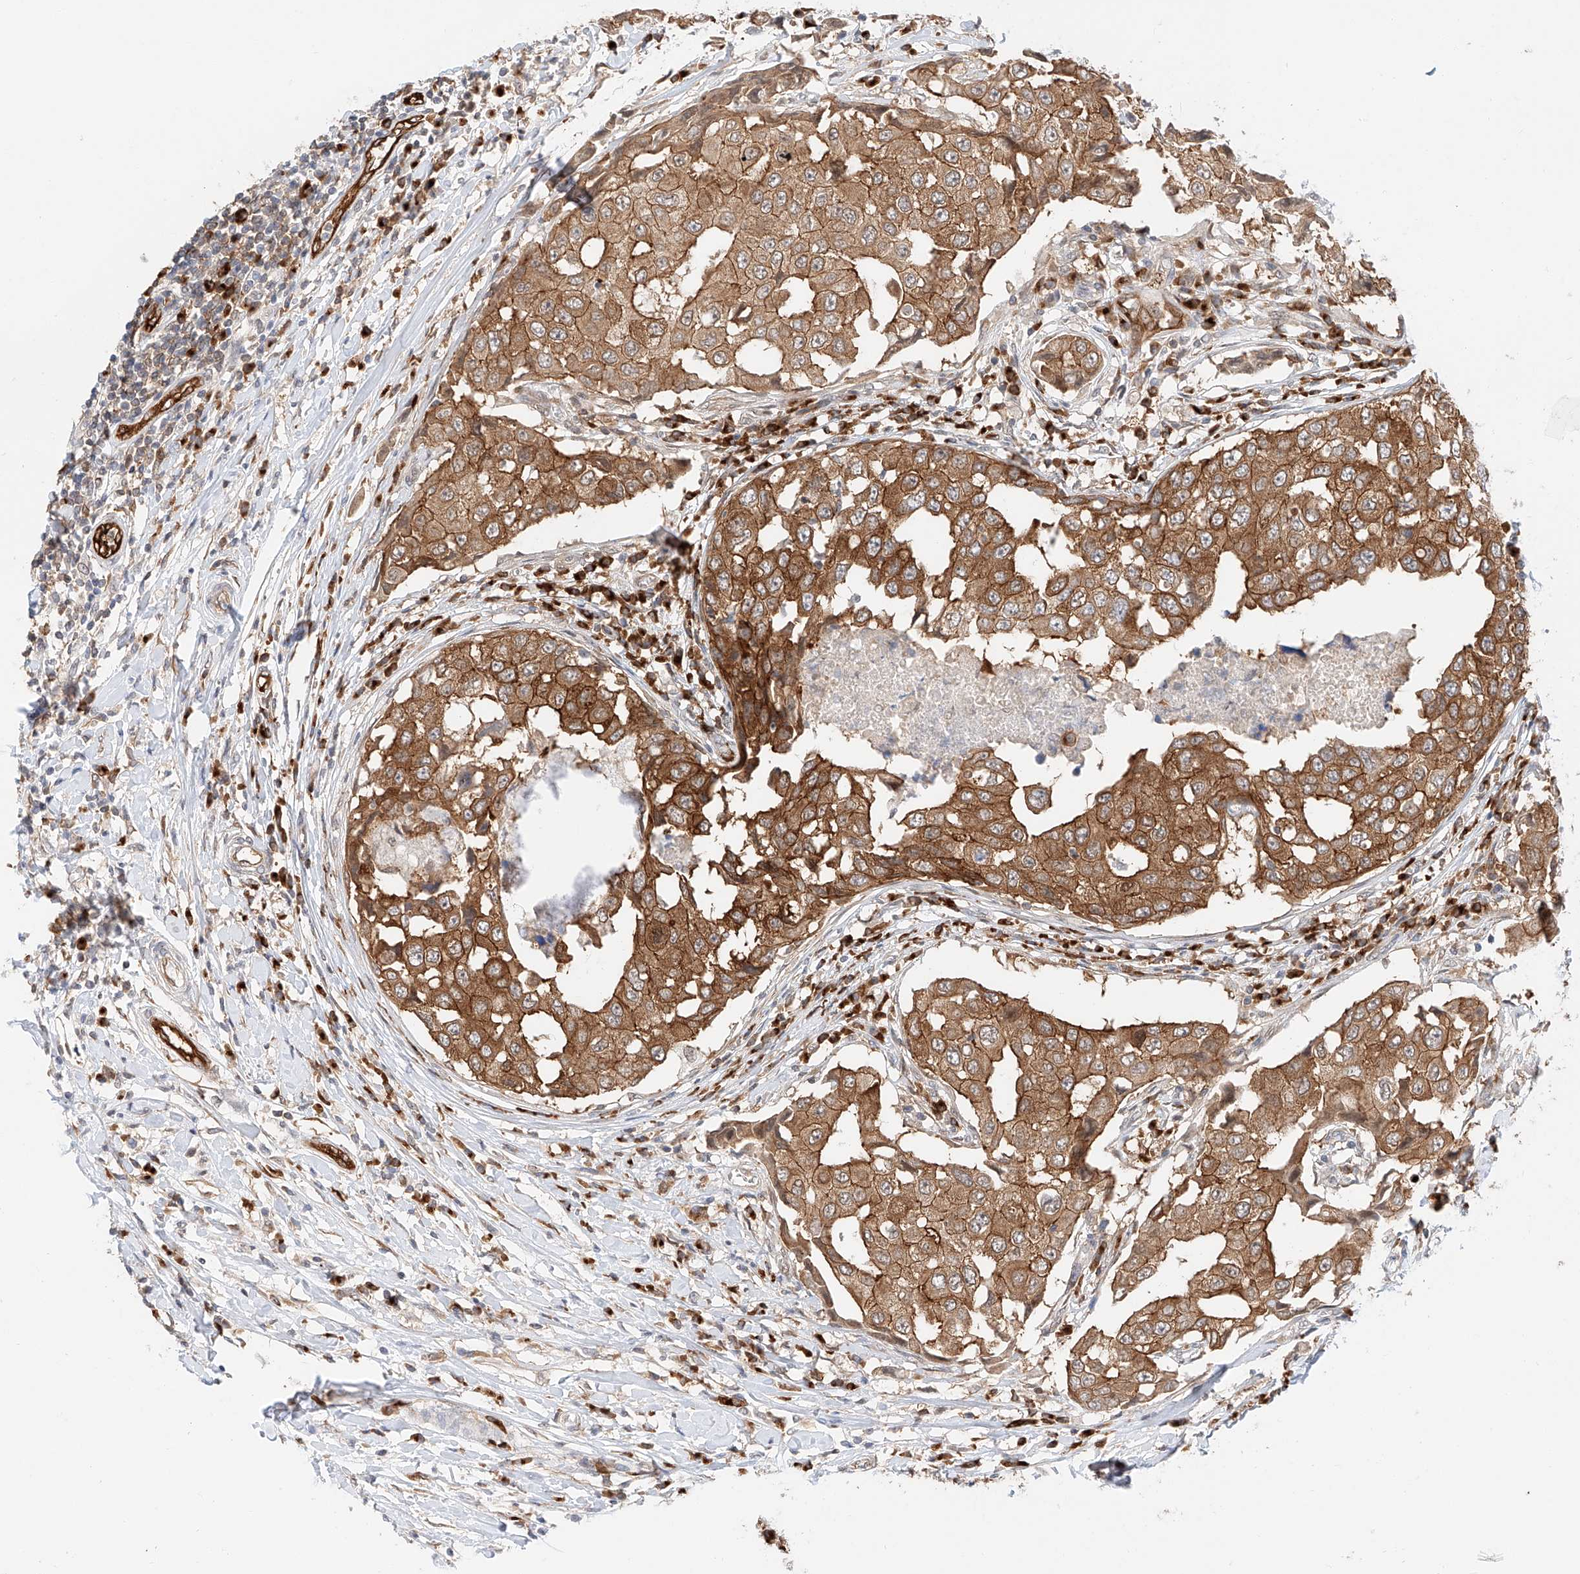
{"staining": {"intensity": "moderate", "quantity": ">75%", "location": "cytoplasmic/membranous"}, "tissue": "breast cancer", "cell_type": "Tumor cells", "image_type": "cancer", "snomed": [{"axis": "morphology", "description": "Duct carcinoma"}, {"axis": "topography", "description": "Breast"}], "caption": "Protein staining displays moderate cytoplasmic/membranous positivity in approximately >75% of tumor cells in breast cancer. (DAB = brown stain, brightfield microscopy at high magnification).", "gene": "CARMIL1", "patient": {"sex": "female", "age": 27}}